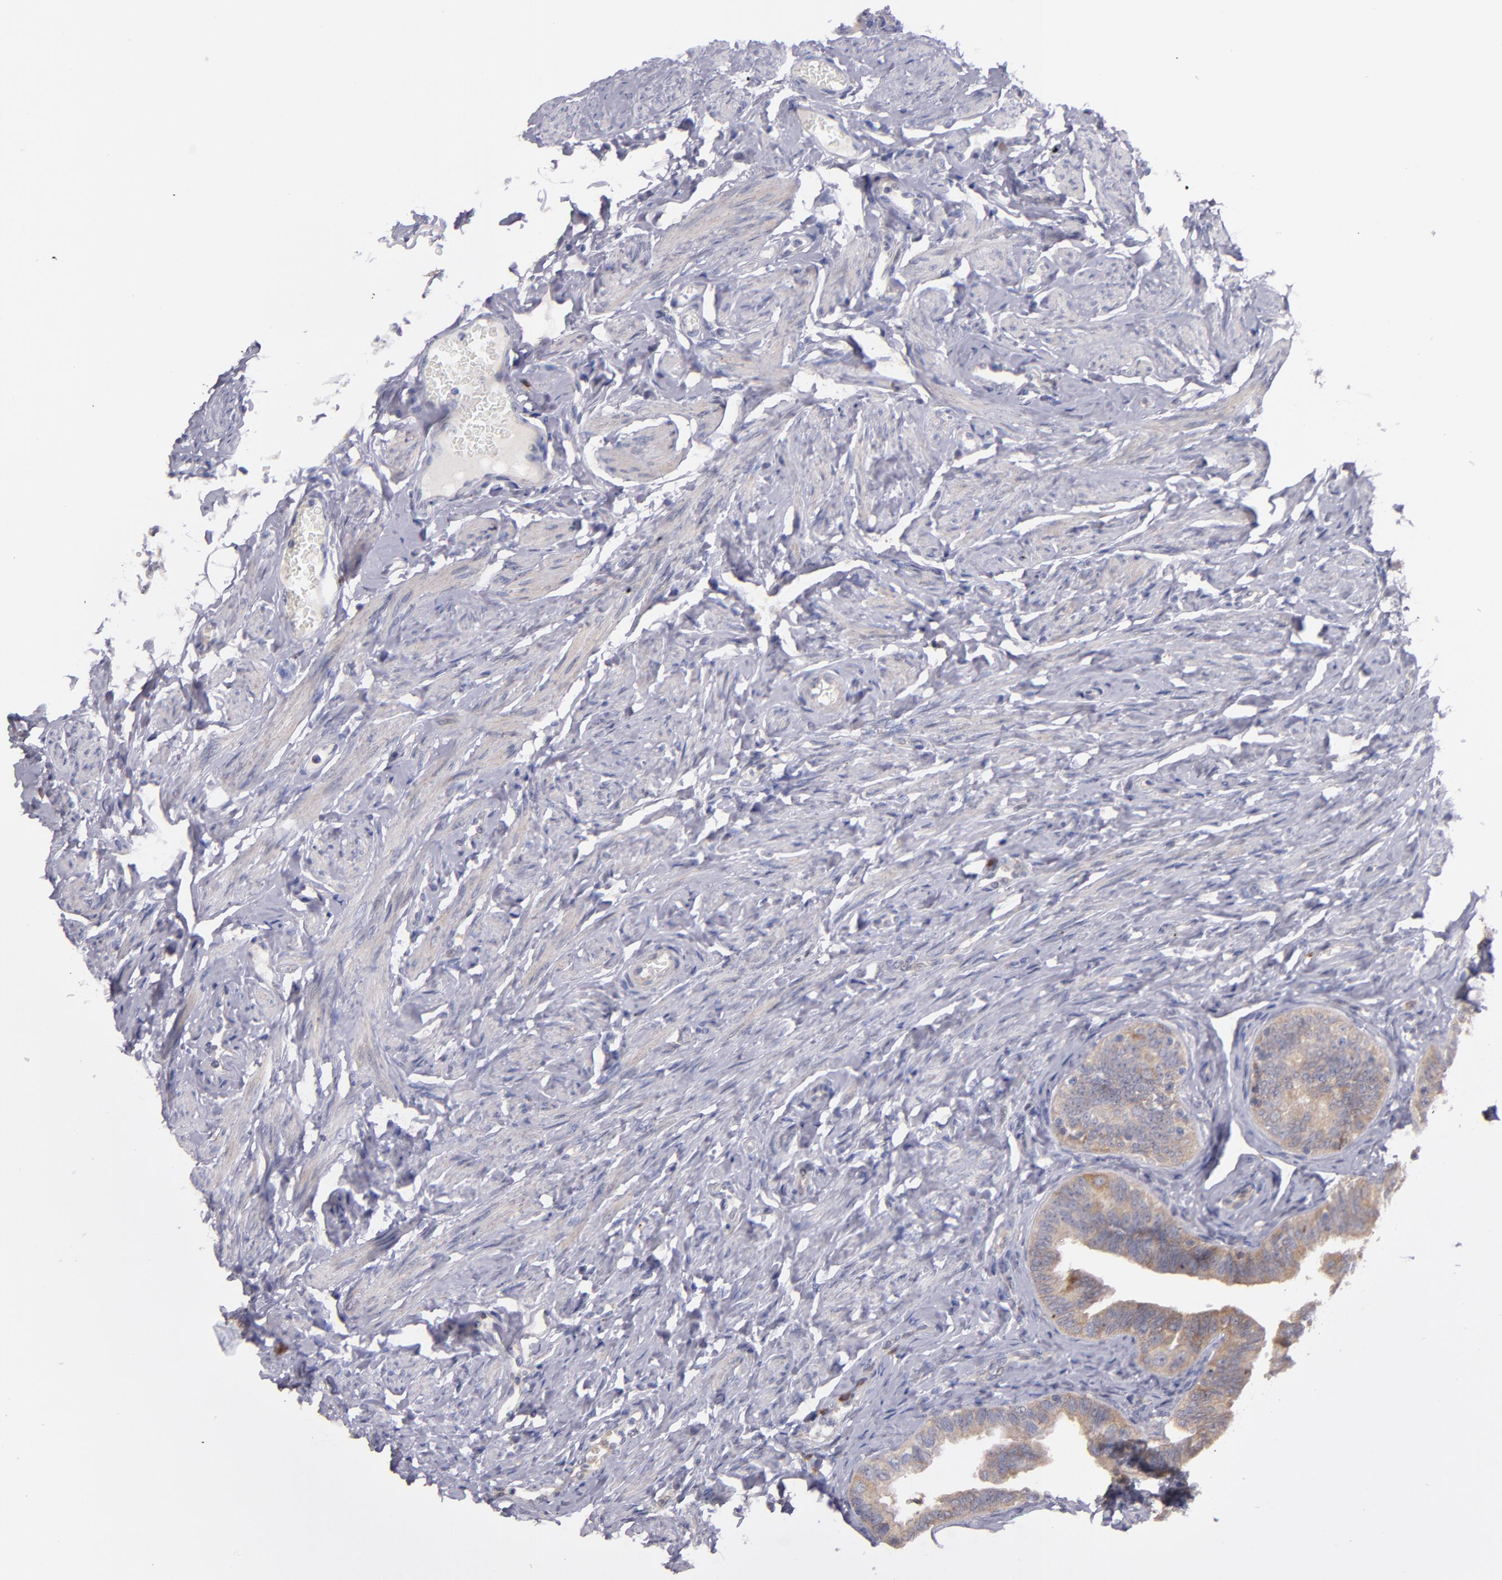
{"staining": {"intensity": "weak", "quantity": "25%-75%", "location": "cytoplasmic/membranous"}, "tissue": "fallopian tube", "cell_type": "Glandular cells", "image_type": "normal", "snomed": [{"axis": "morphology", "description": "Normal tissue, NOS"}, {"axis": "topography", "description": "Fallopian tube"}, {"axis": "topography", "description": "Ovary"}], "caption": "Weak cytoplasmic/membranous protein staining is present in about 25%-75% of glandular cells in fallopian tube.", "gene": "IFIH1", "patient": {"sex": "female", "age": 69}}